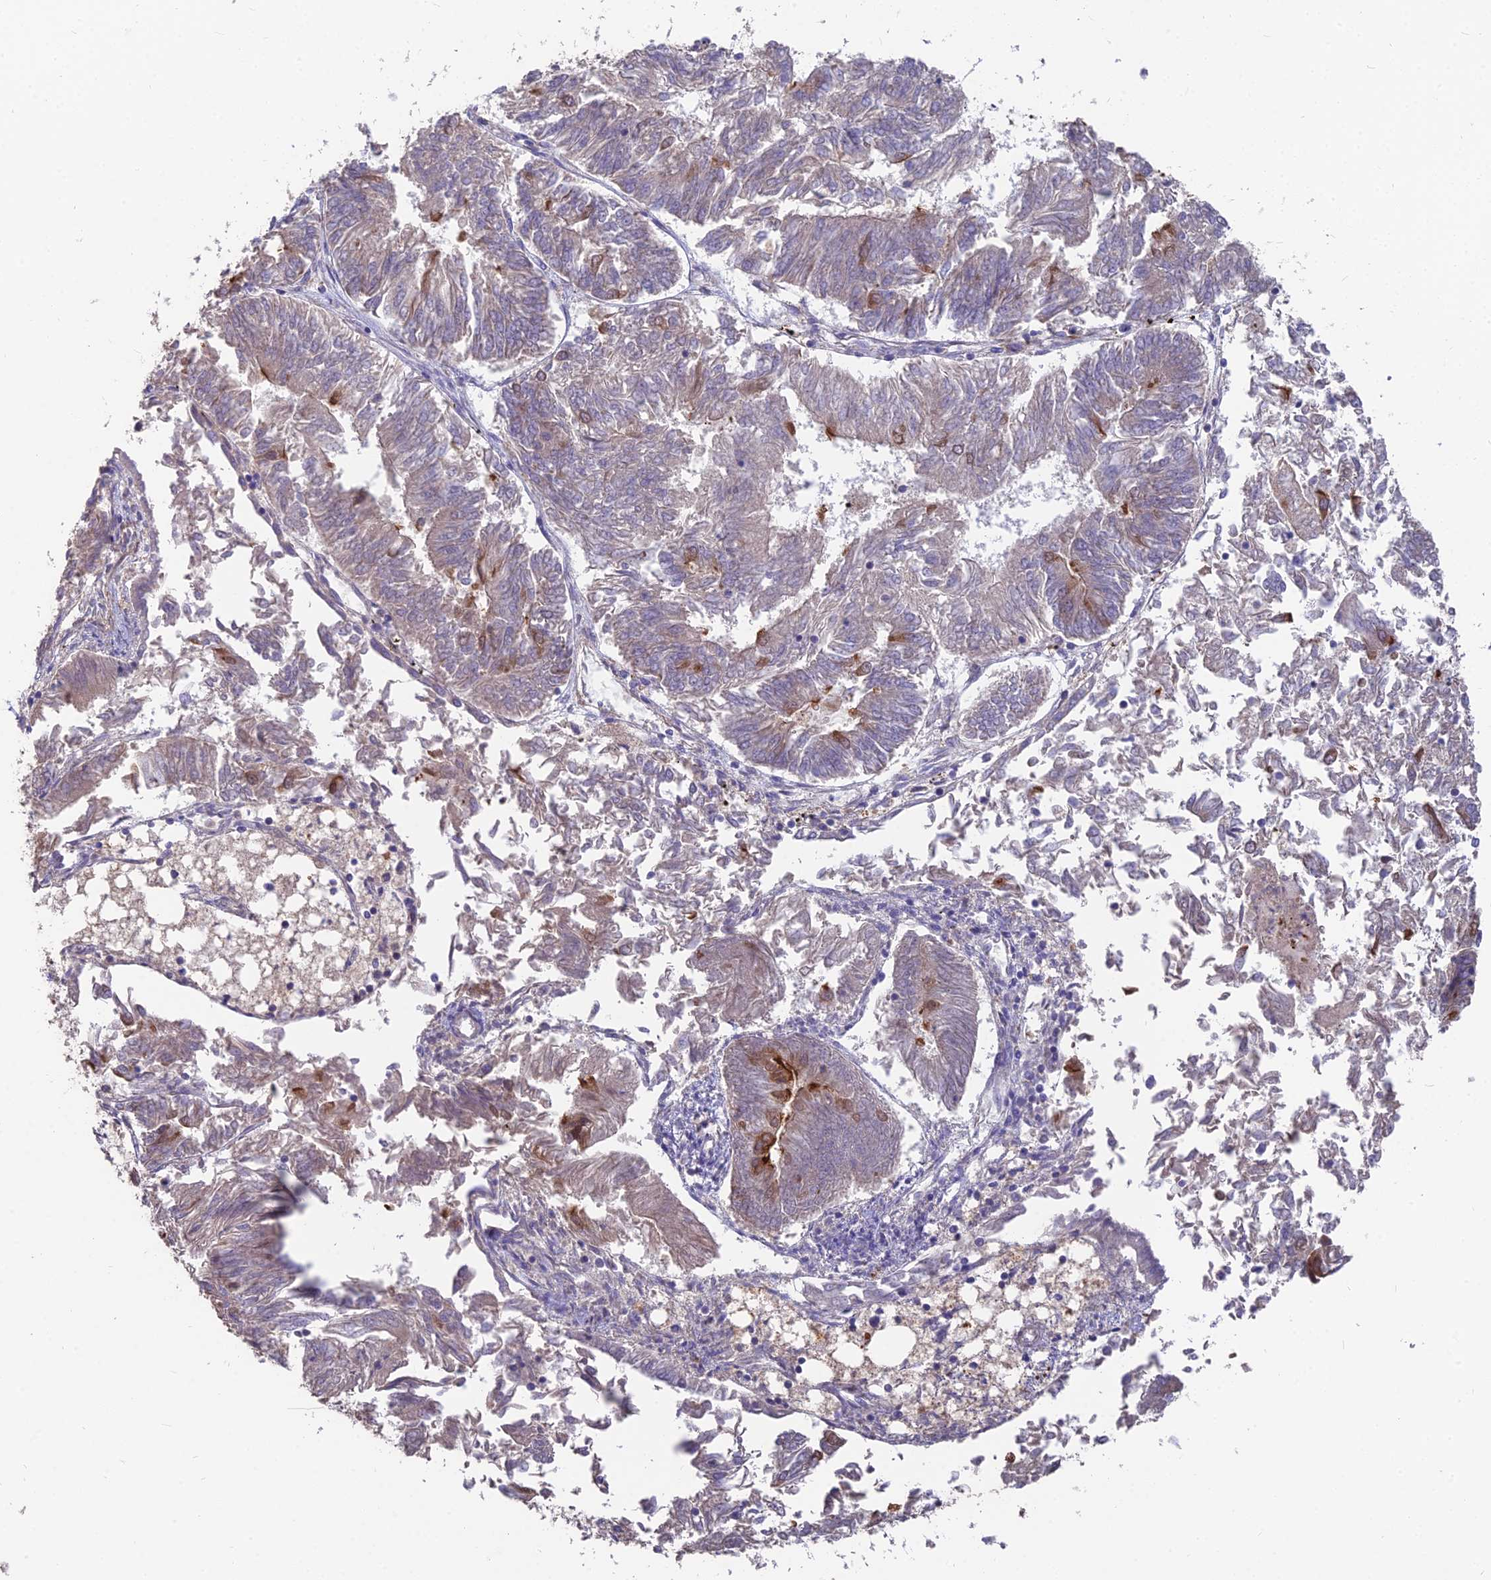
{"staining": {"intensity": "strong", "quantity": "<25%", "location": "cytoplasmic/membranous"}, "tissue": "endometrial cancer", "cell_type": "Tumor cells", "image_type": "cancer", "snomed": [{"axis": "morphology", "description": "Adenocarcinoma, NOS"}, {"axis": "topography", "description": "Endometrium"}], "caption": "Immunohistochemistry (IHC) photomicrograph of human adenocarcinoma (endometrial) stained for a protein (brown), which reveals medium levels of strong cytoplasmic/membranous staining in approximately <25% of tumor cells.", "gene": "IFT22", "patient": {"sex": "female", "age": 58}}